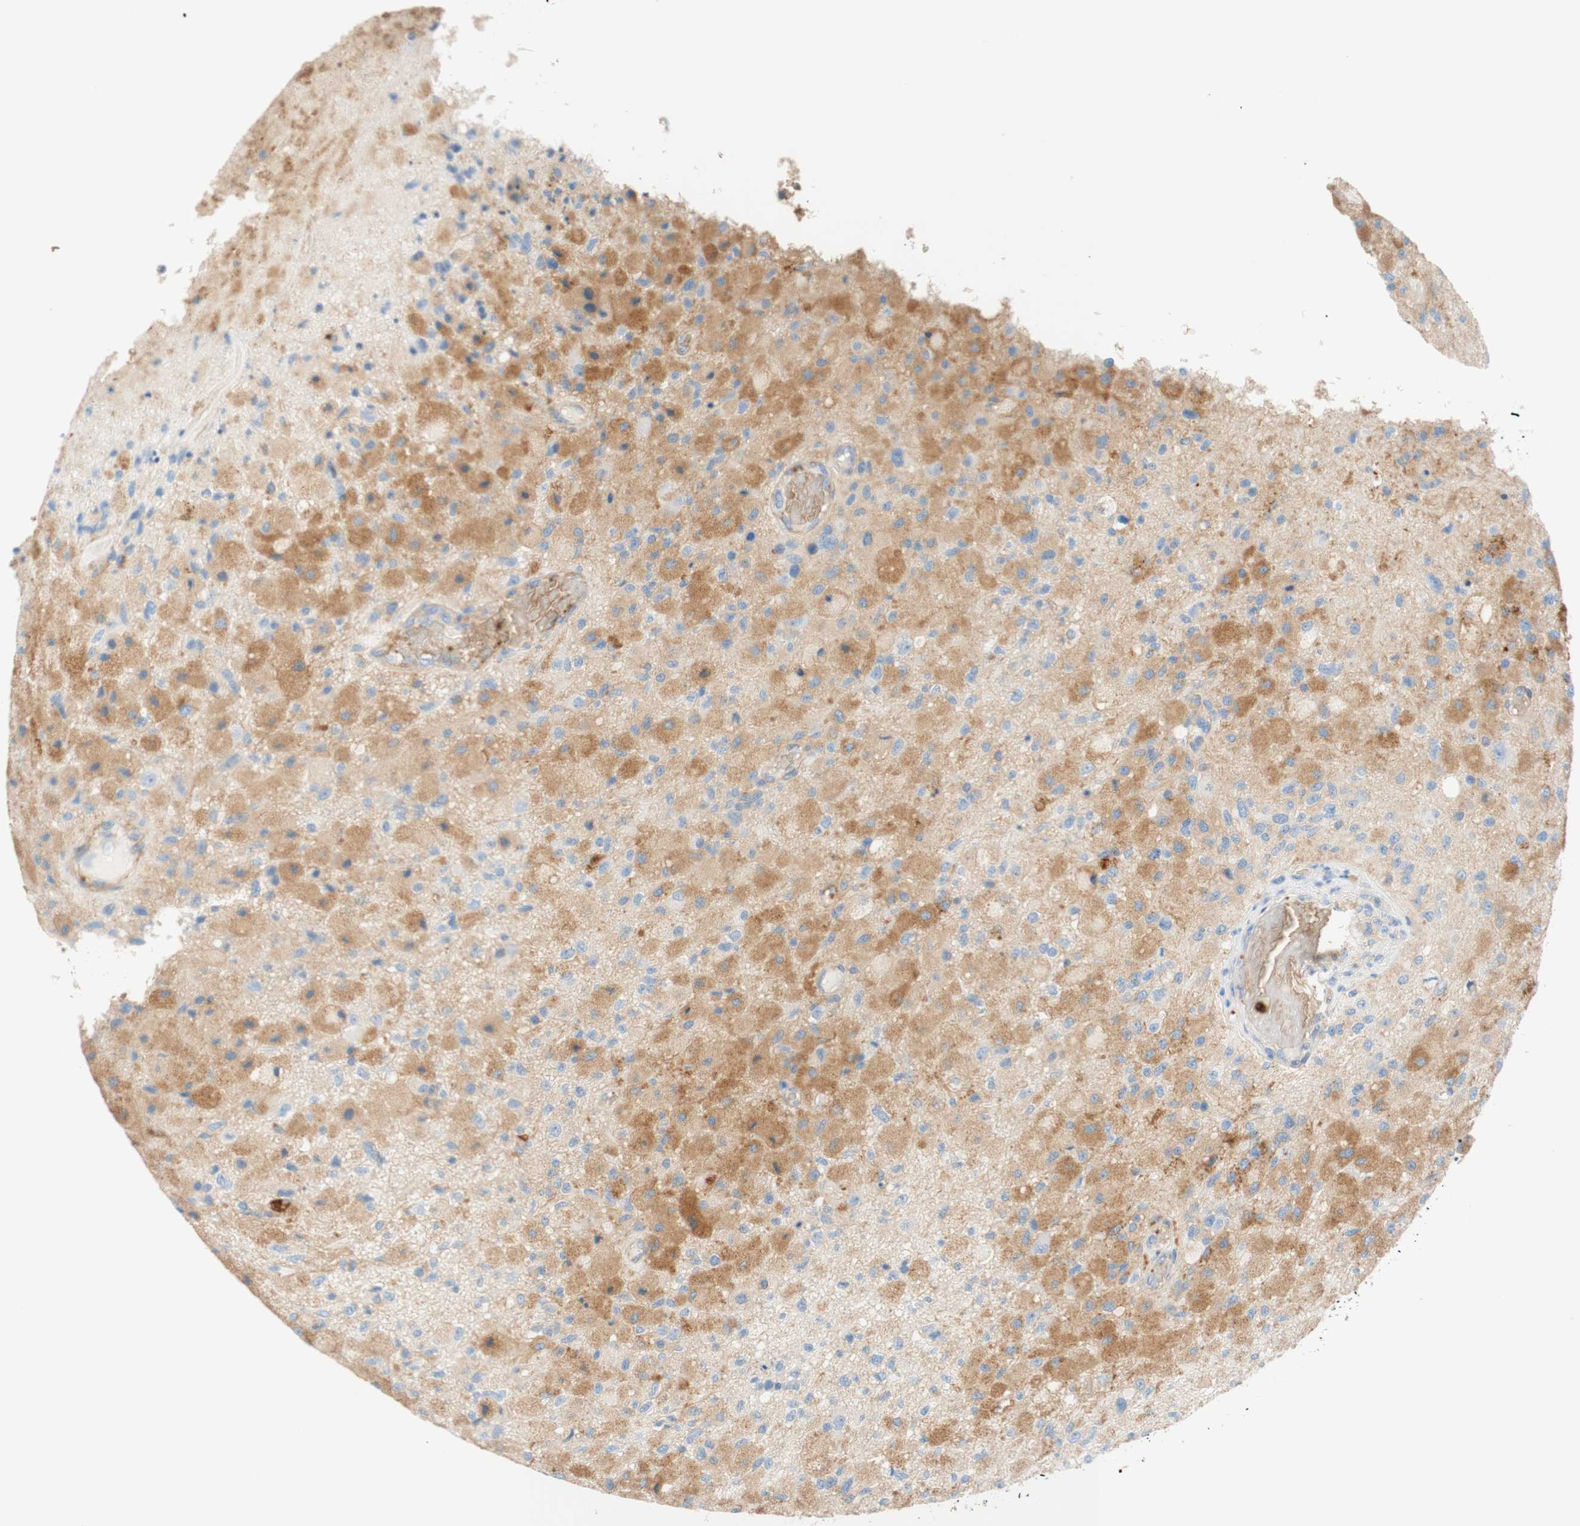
{"staining": {"intensity": "weak", "quantity": "25%-75%", "location": "cytoplasmic/membranous"}, "tissue": "glioma", "cell_type": "Tumor cells", "image_type": "cancer", "snomed": [{"axis": "morphology", "description": "Normal tissue, NOS"}, {"axis": "morphology", "description": "Glioma, malignant, High grade"}, {"axis": "topography", "description": "Cerebral cortex"}], "caption": "This image reveals immunohistochemistry staining of human glioma, with low weak cytoplasmic/membranous positivity in about 25%-75% of tumor cells.", "gene": "STOM", "patient": {"sex": "male", "age": 77}}